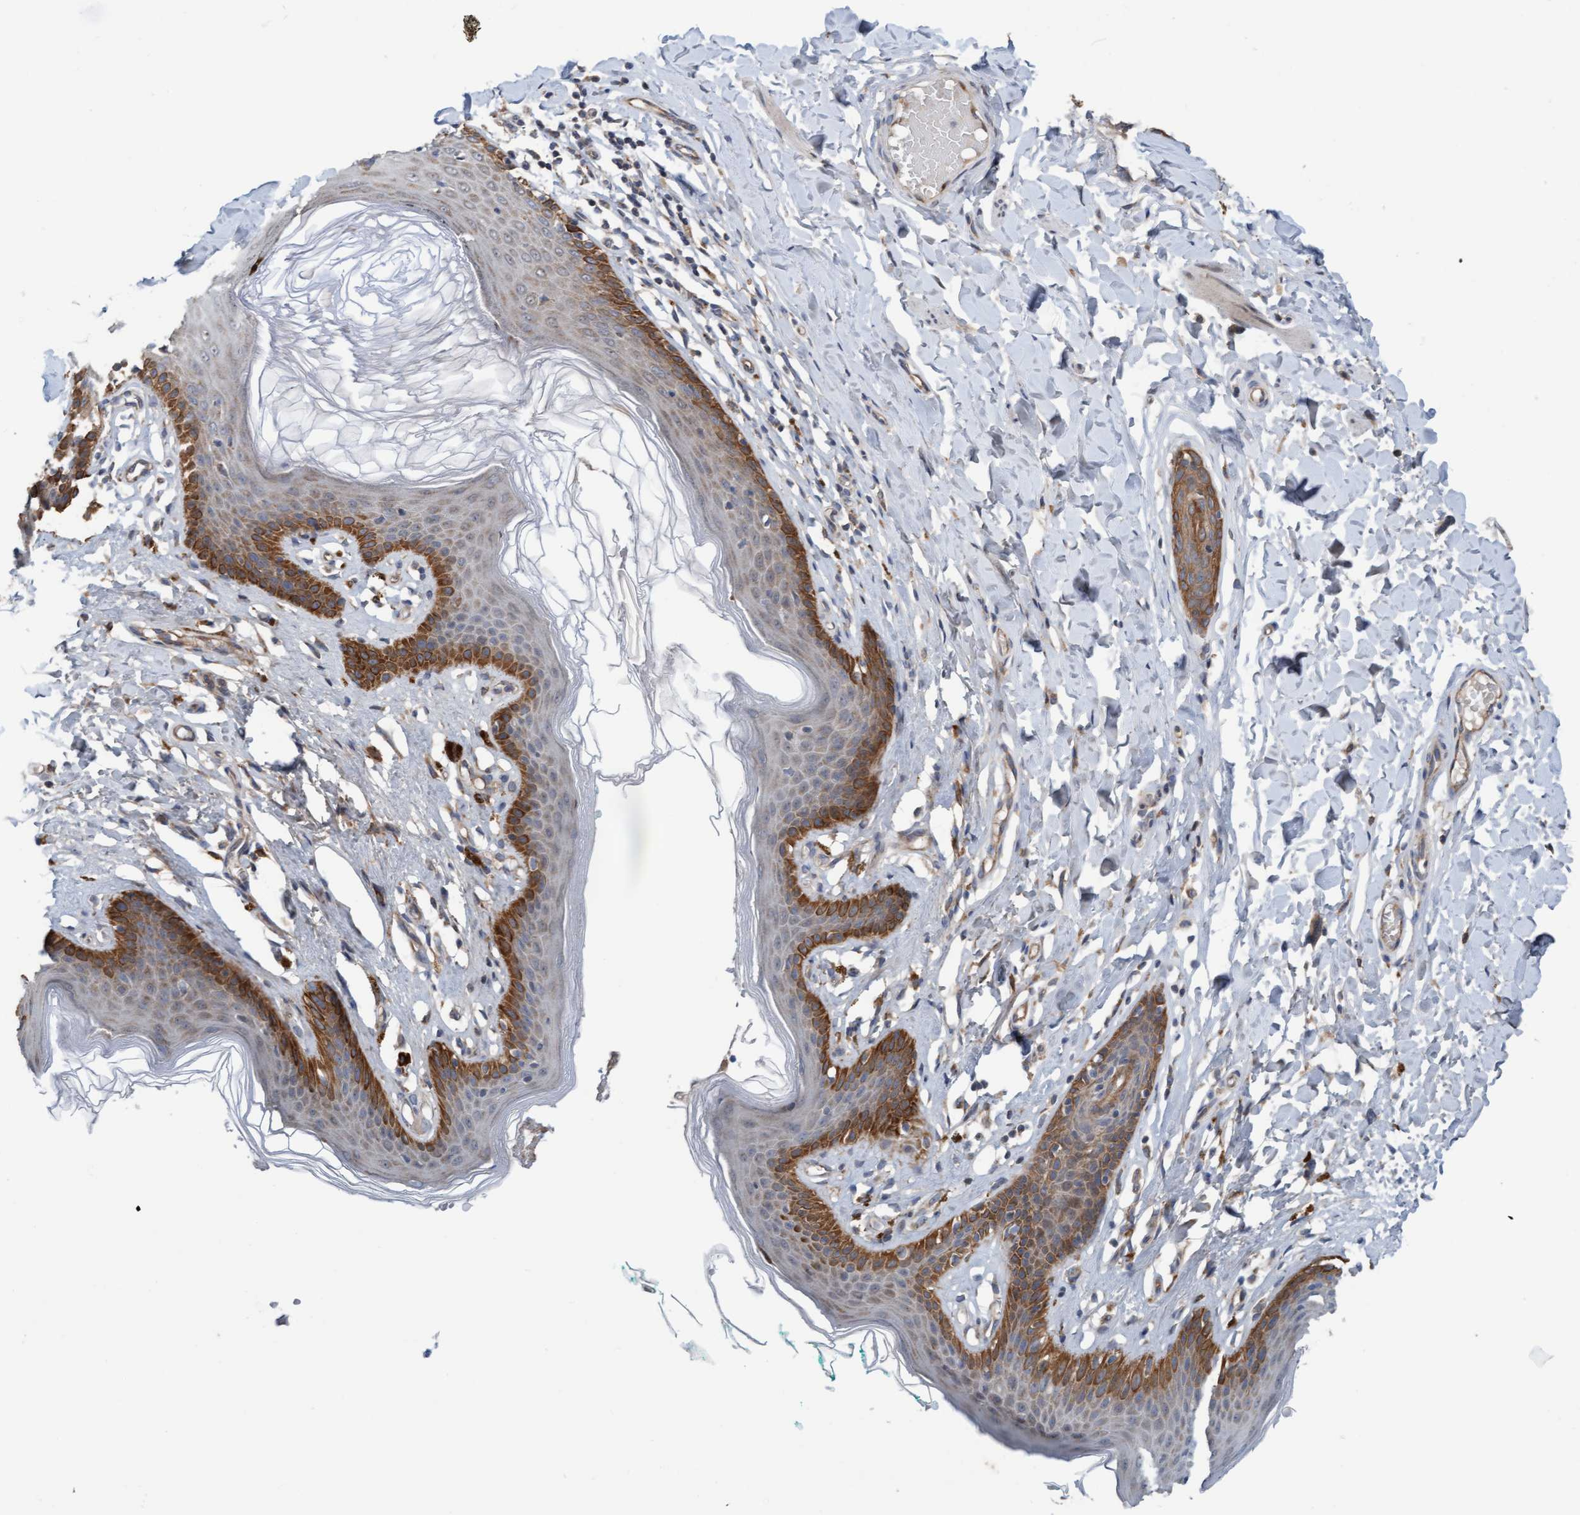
{"staining": {"intensity": "strong", "quantity": "25%-75%", "location": "cytoplasmic/membranous"}, "tissue": "skin", "cell_type": "Epidermal cells", "image_type": "normal", "snomed": [{"axis": "morphology", "description": "Normal tissue, NOS"}, {"axis": "topography", "description": "Vulva"}], "caption": "DAB immunohistochemical staining of unremarkable human skin shows strong cytoplasmic/membranous protein positivity in about 25%-75% of epidermal cells. The staining was performed using DAB (3,3'-diaminobenzidine) to visualize the protein expression in brown, while the nuclei were stained in blue with hematoxylin (Magnification: 20x).", "gene": "ZNF566", "patient": {"sex": "female", "age": 66}}